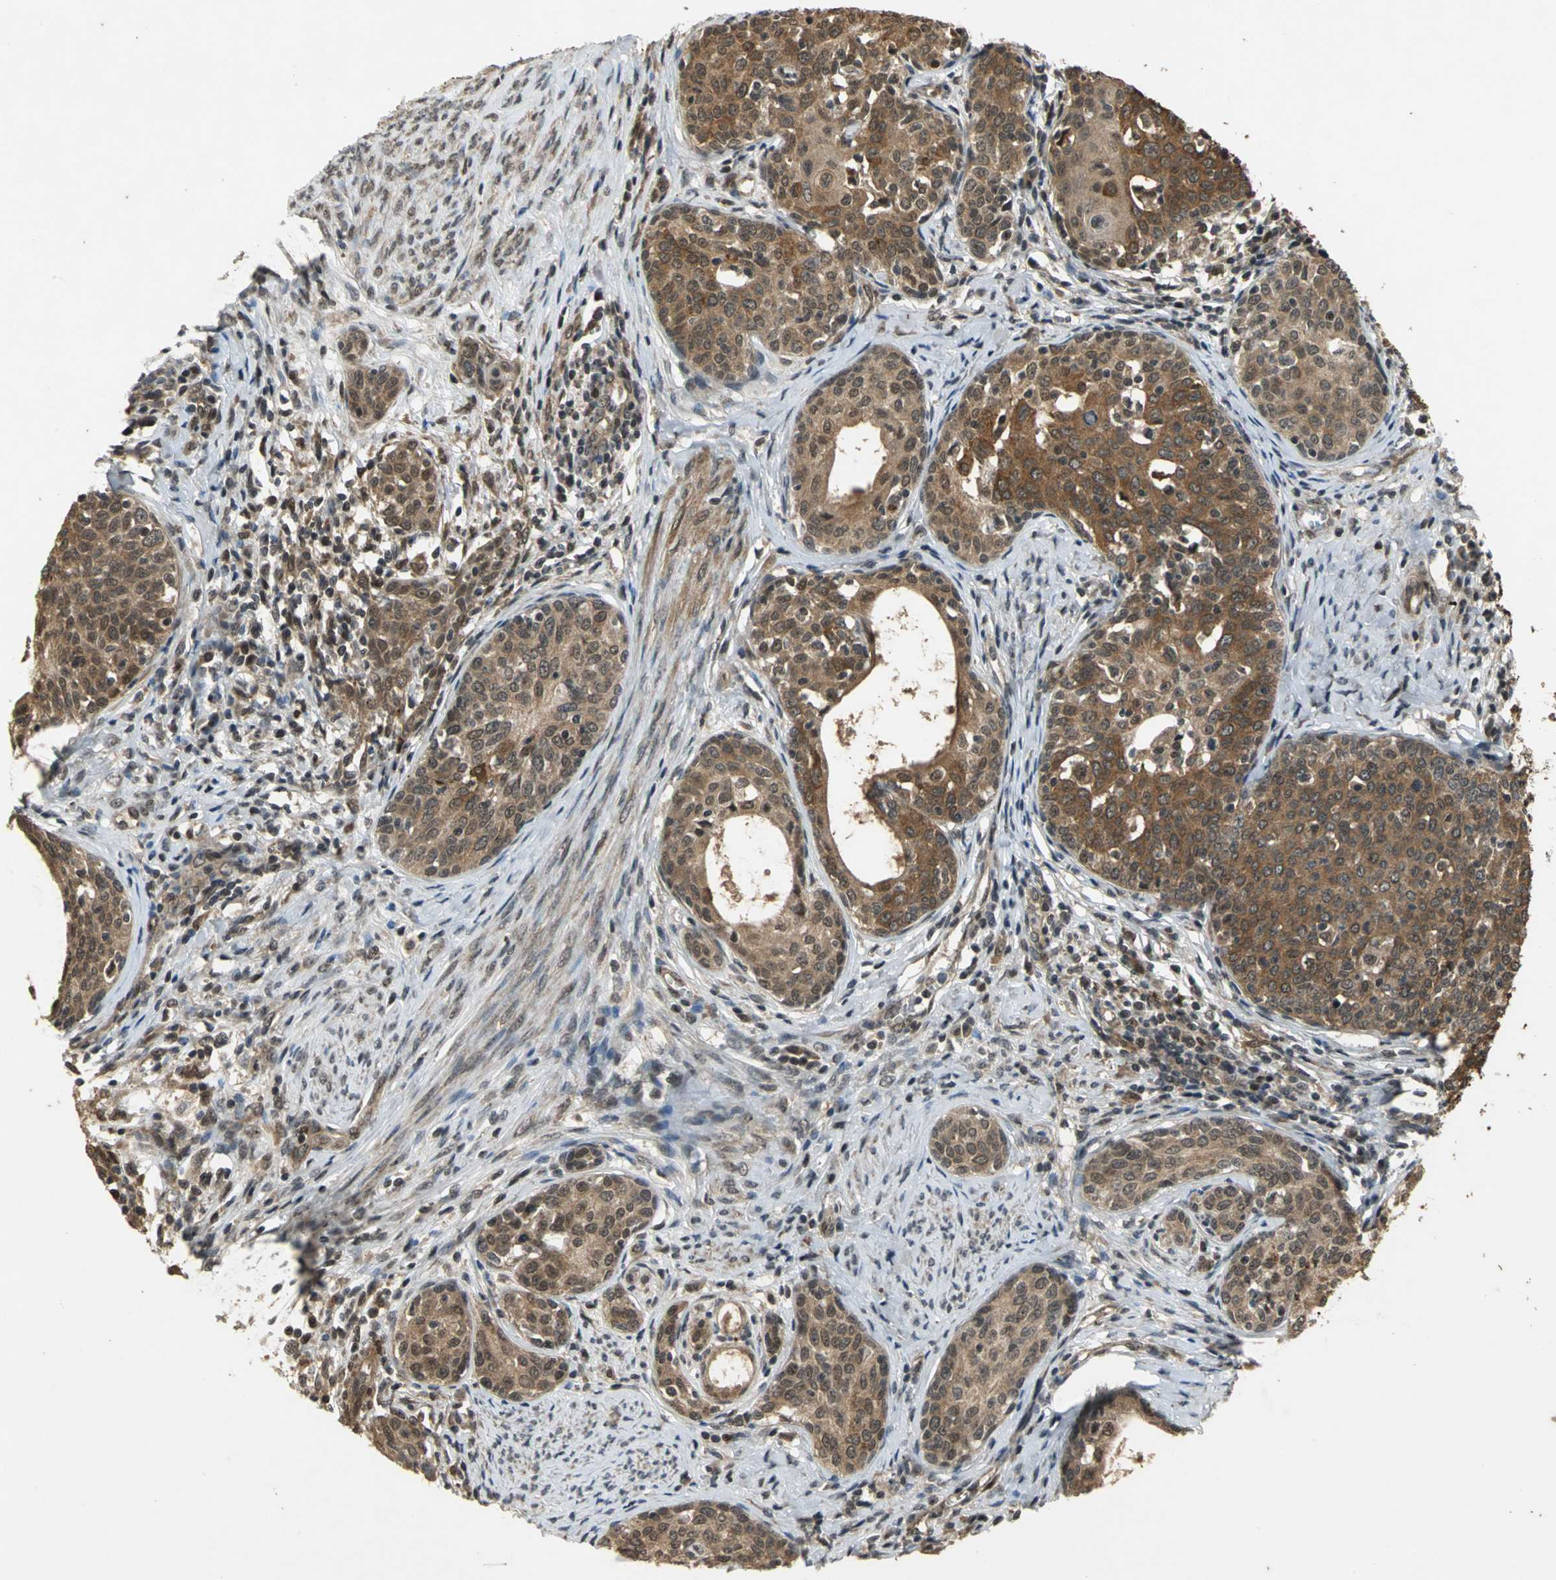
{"staining": {"intensity": "moderate", "quantity": ">75%", "location": "cytoplasmic/membranous"}, "tissue": "cervical cancer", "cell_type": "Tumor cells", "image_type": "cancer", "snomed": [{"axis": "morphology", "description": "Squamous cell carcinoma, NOS"}, {"axis": "morphology", "description": "Adenocarcinoma, NOS"}, {"axis": "topography", "description": "Cervix"}], "caption": "Immunohistochemistry (DAB (3,3'-diaminobenzidine)) staining of cervical squamous cell carcinoma shows moderate cytoplasmic/membranous protein expression in approximately >75% of tumor cells.", "gene": "NOTCH3", "patient": {"sex": "female", "age": 52}}